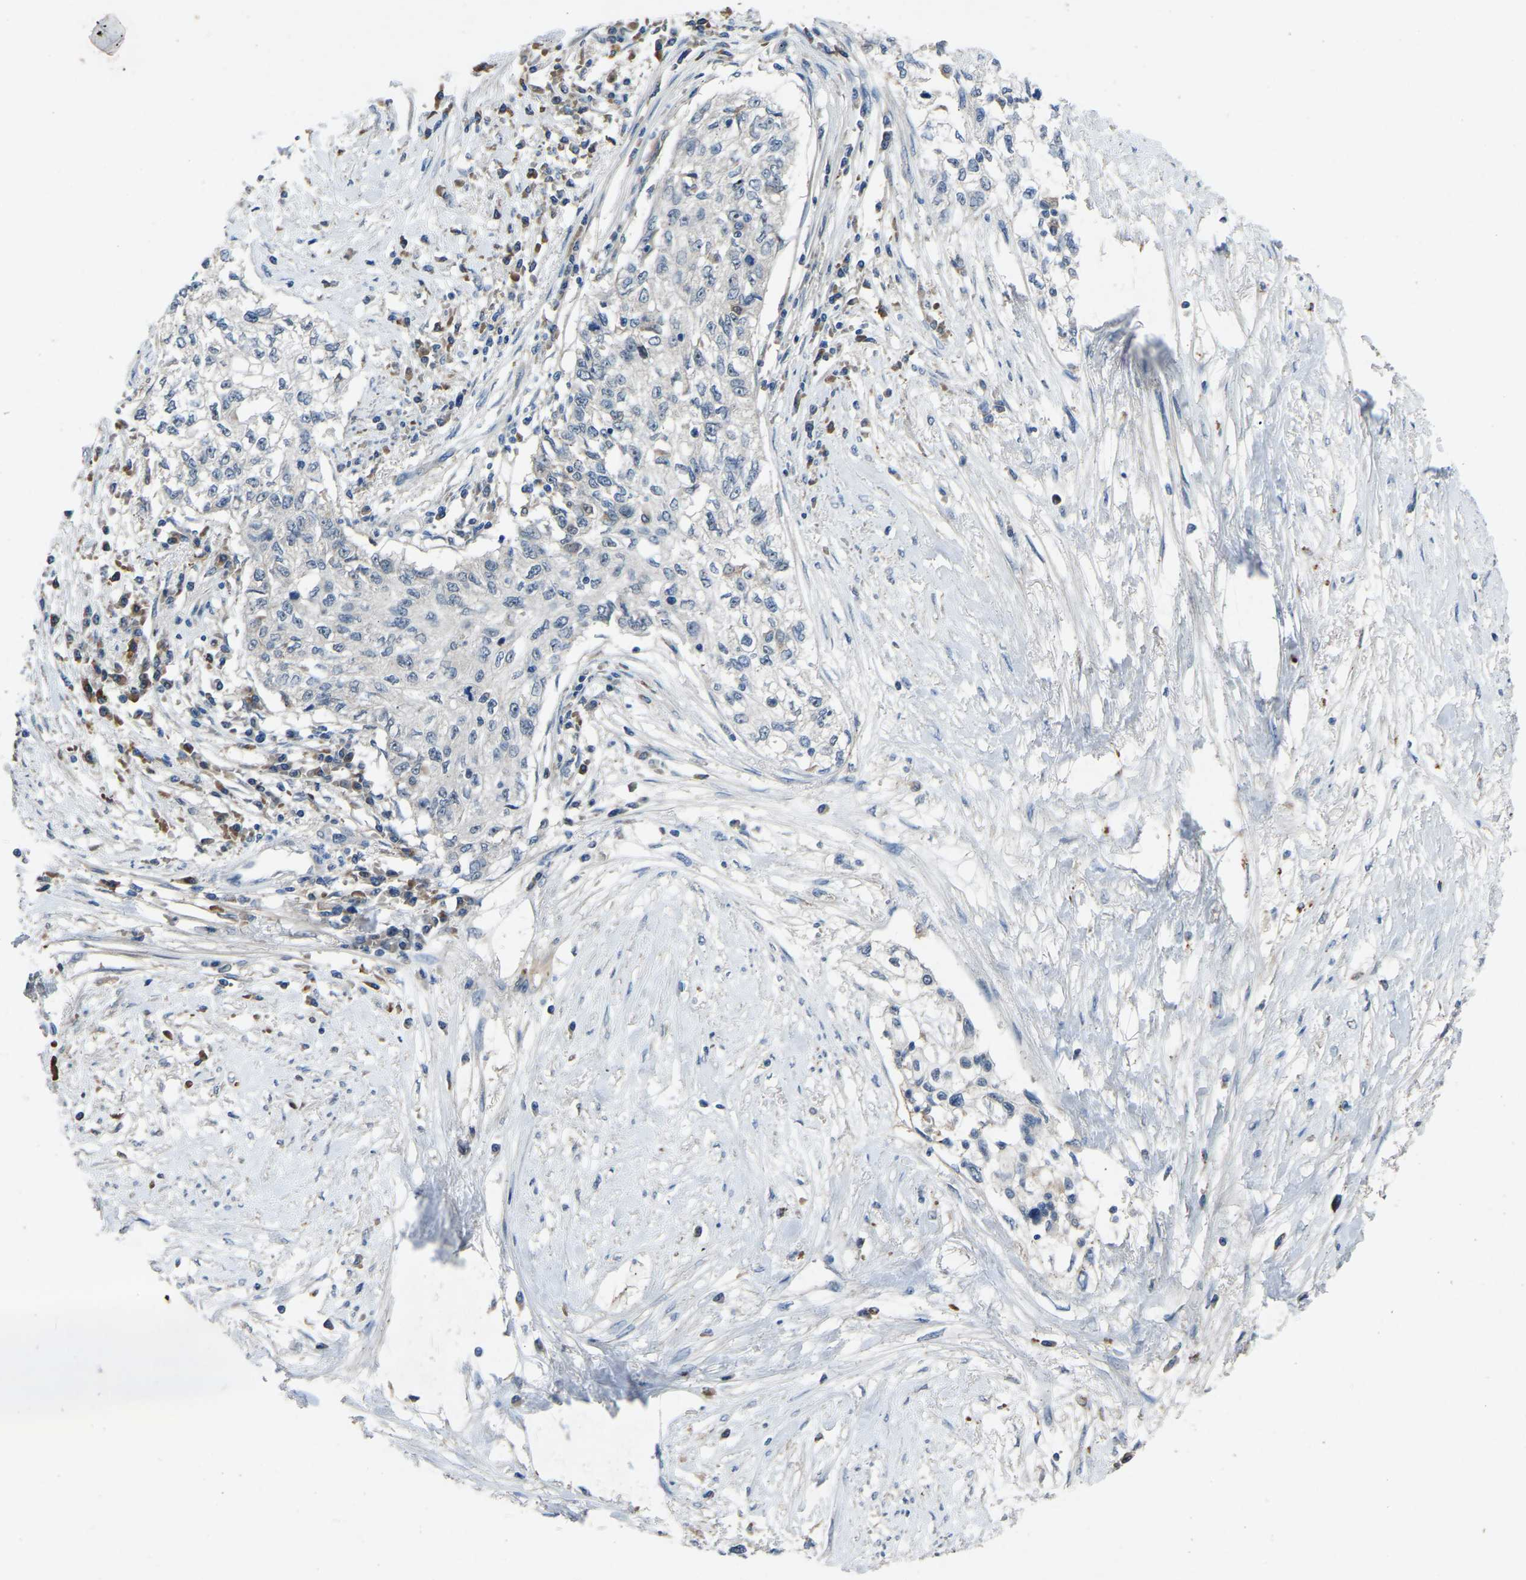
{"staining": {"intensity": "negative", "quantity": "none", "location": "none"}, "tissue": "cervical cancer", "cell_type": "Tumor cells", "image_type": "cancer", "snomed": [{"axis": "morphology", "description": "Squamous cell carcinoma, NOS"}, {"axis": "topography", "description": "Cervix"}], "caption": "IHC micrograph of squamous cell carcinoma (cervical) stained for a protein (brown), which shows no staining in tumor cells. (DAB (3,3'-diaminobenzidine) immunohistochemistry (IHC) with hematoxylin counter stain).", "gene": "FHIT", "patient": {"sex": "female", "age": 57}}